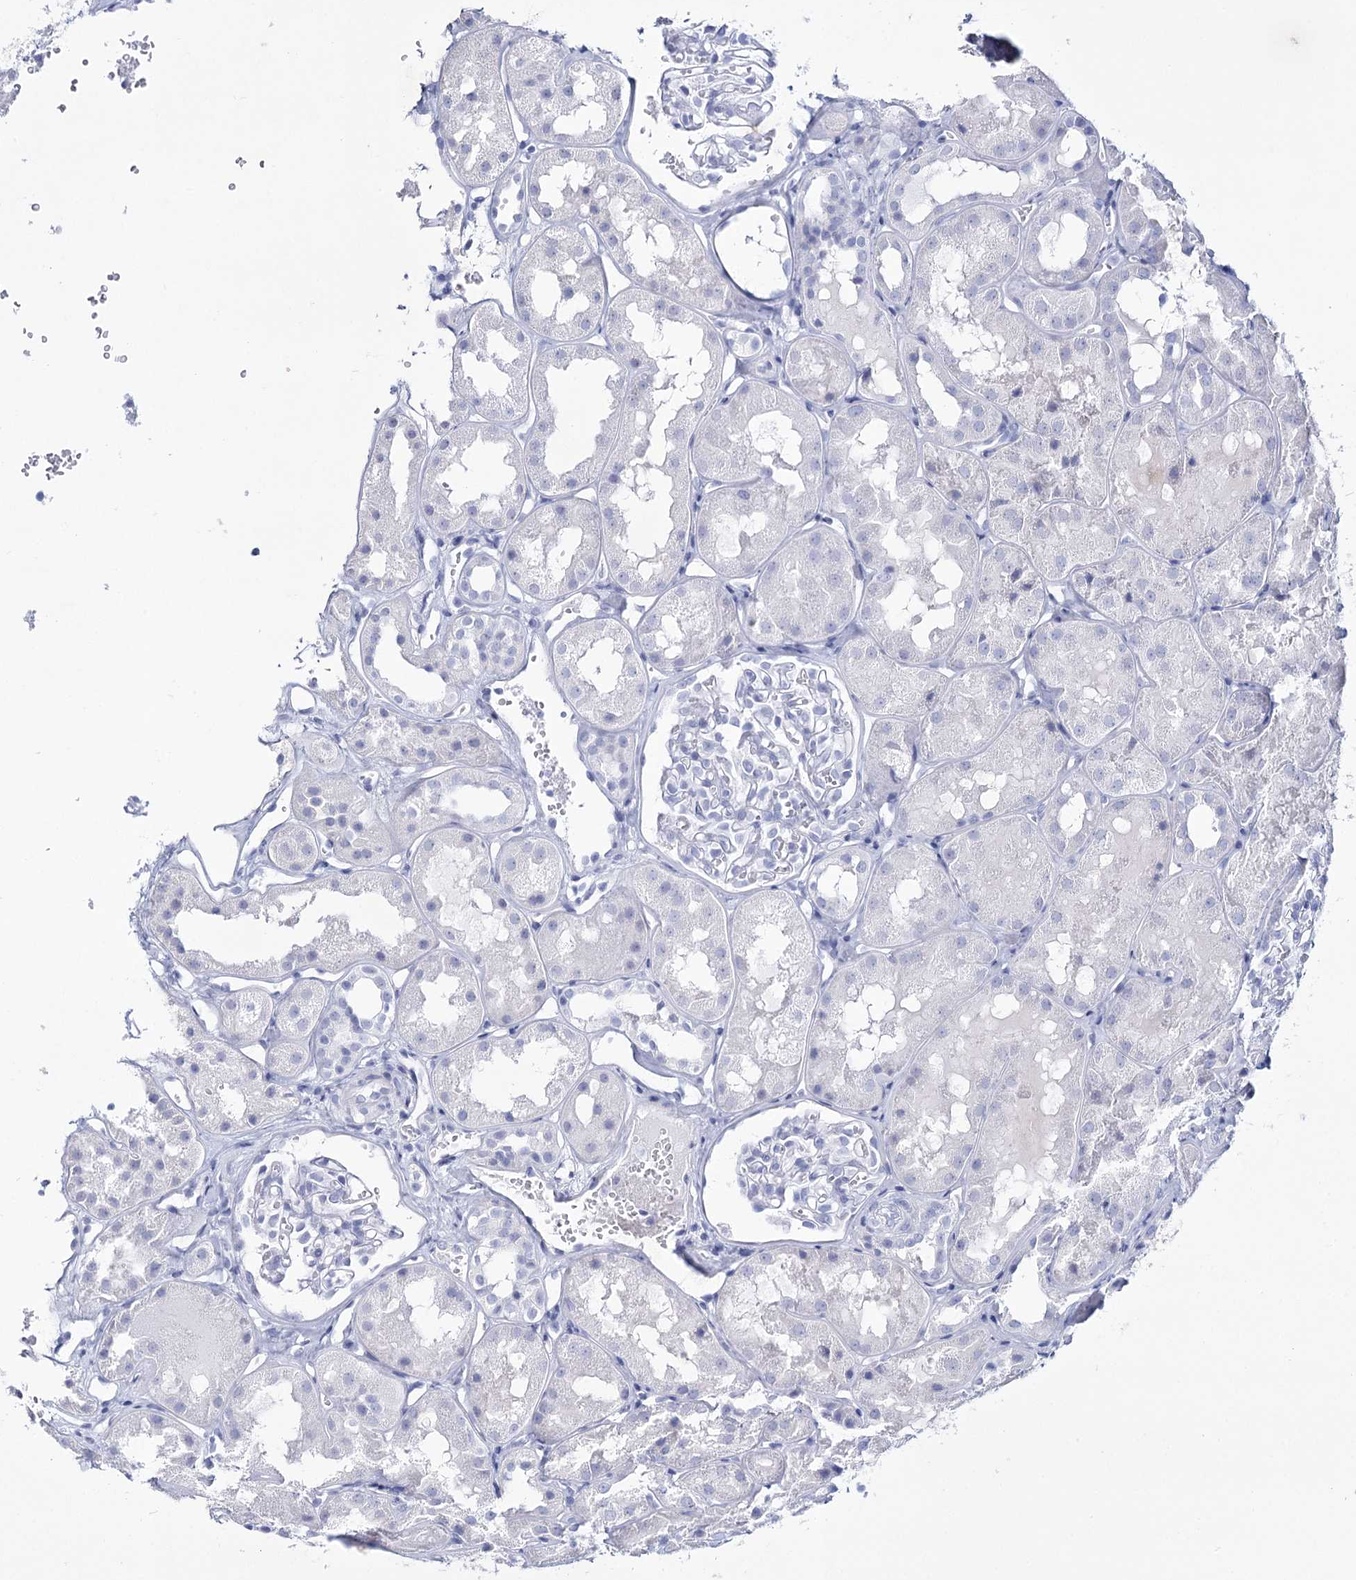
{"staining": {"intensity": "negative", "quantity": "none", "location": "none"}, "tissue": "kidney", "cell_type": "Cells in glomeruli", "image_type": "normal", "snomed": [{"axis": "morphology", "description": "Normal tissue, NOS"}, {"axis": "topography", "description": "Kidney"}], "caption": "Protein analysis of unremarkable kidney reveals no significant positivity in cells in glomeruli. (DAB (3,3'-diaminobenzidine) IHC with hematoxylin counter stain).", "gene": "RNF186", "patient": {"sex": "male", "age": 16}}